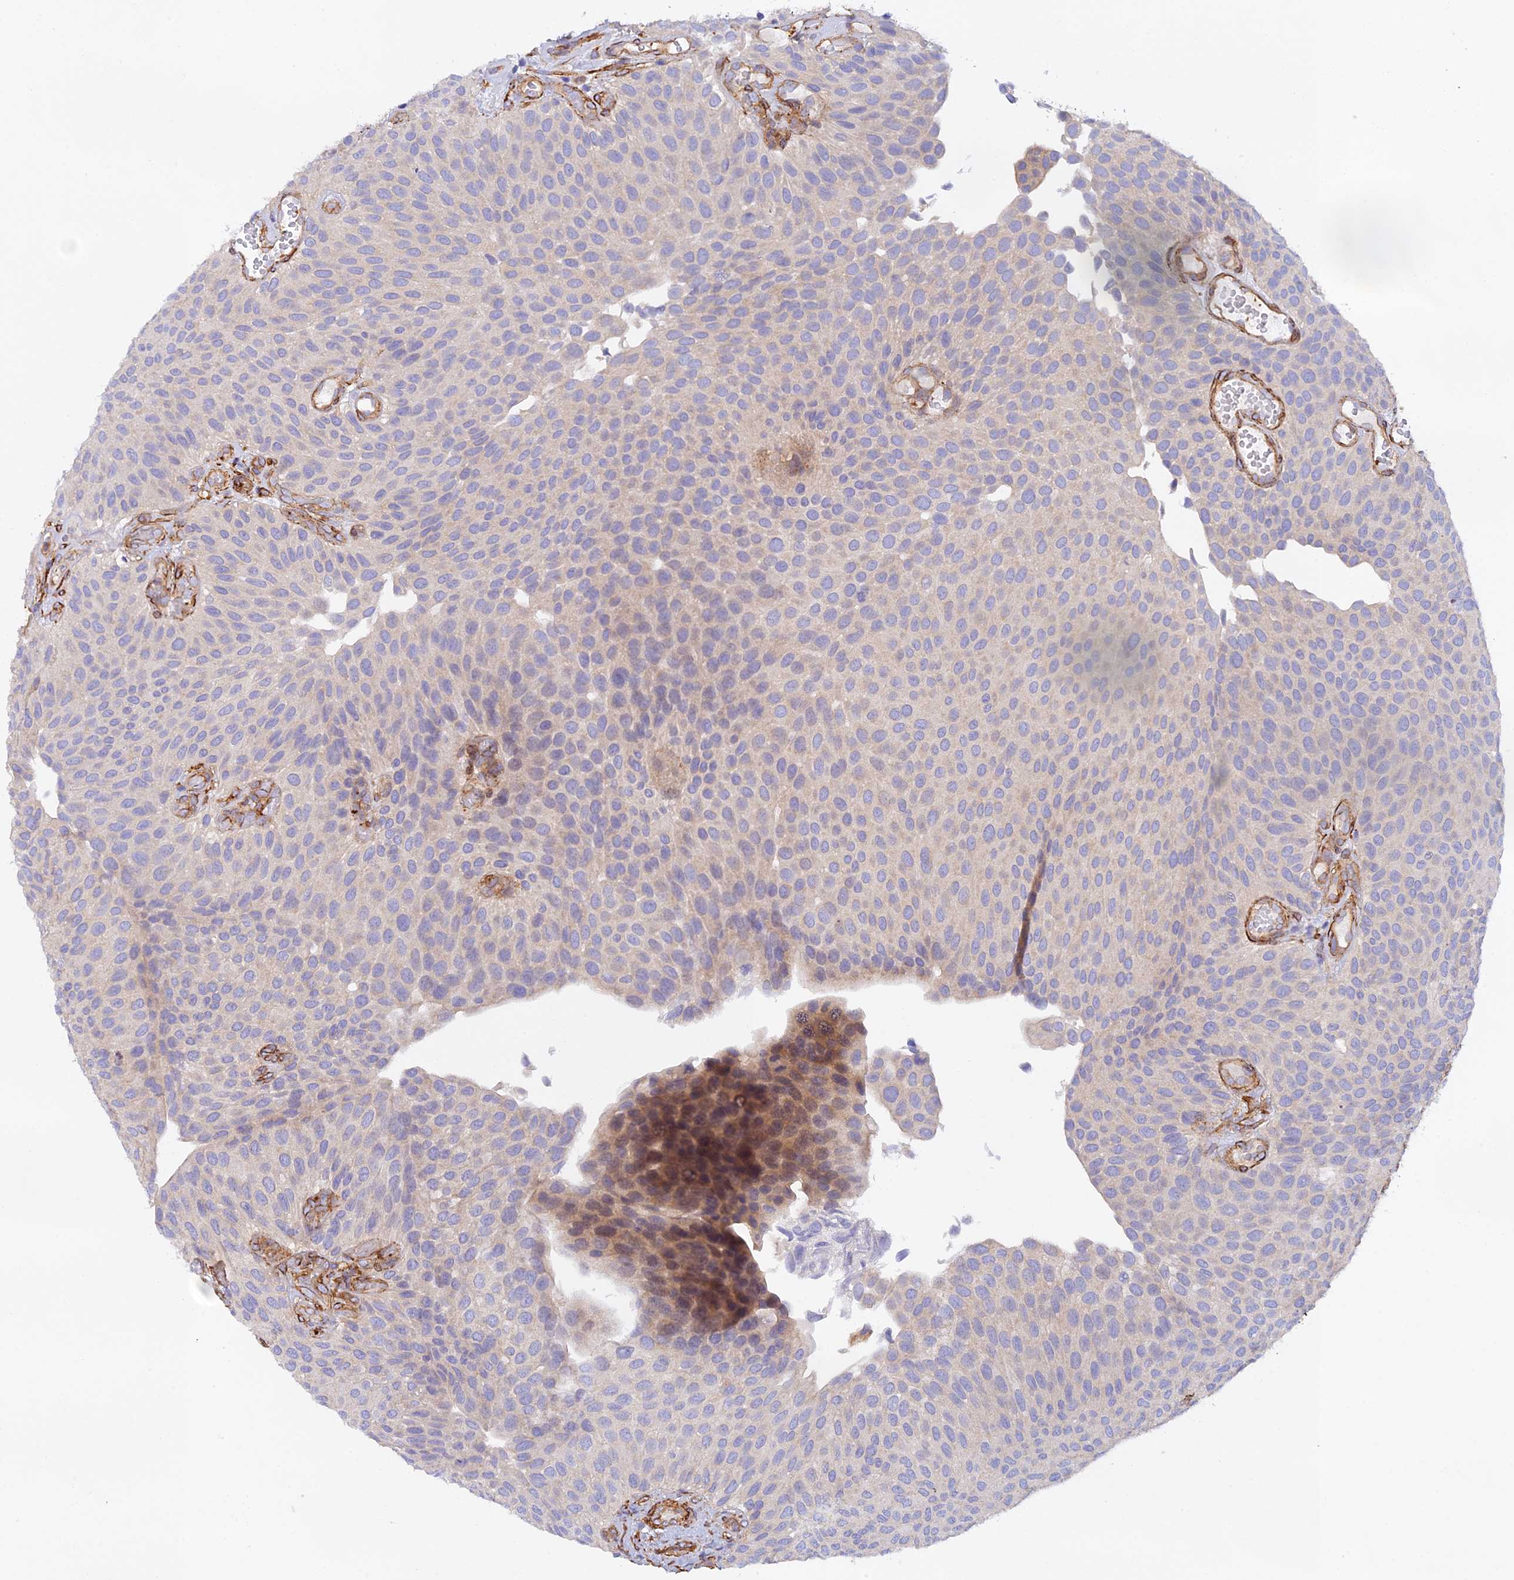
{"staining": {"intensity": "negative", "quantity": "none", "location": "none"}, "tissue": "urothelial cancer", "cell_type": "Tumor cells", "image_type": "cancer", "snomed": [{"axis": "morphology", "description": "Urothelial carcinoma, Low grade"}, {"axis": "topography", "description": "Urinary bladder"}], "caption": "Immunohistochemistry of low-grade urothelial carcinoma reveals no expression in tumor cells. (DAB (3,3'-diaminobenzidine) immunohistochemistry, high magnification).", "gene": "MYO9A", "patient": {"sex": "male", "age": 89}}